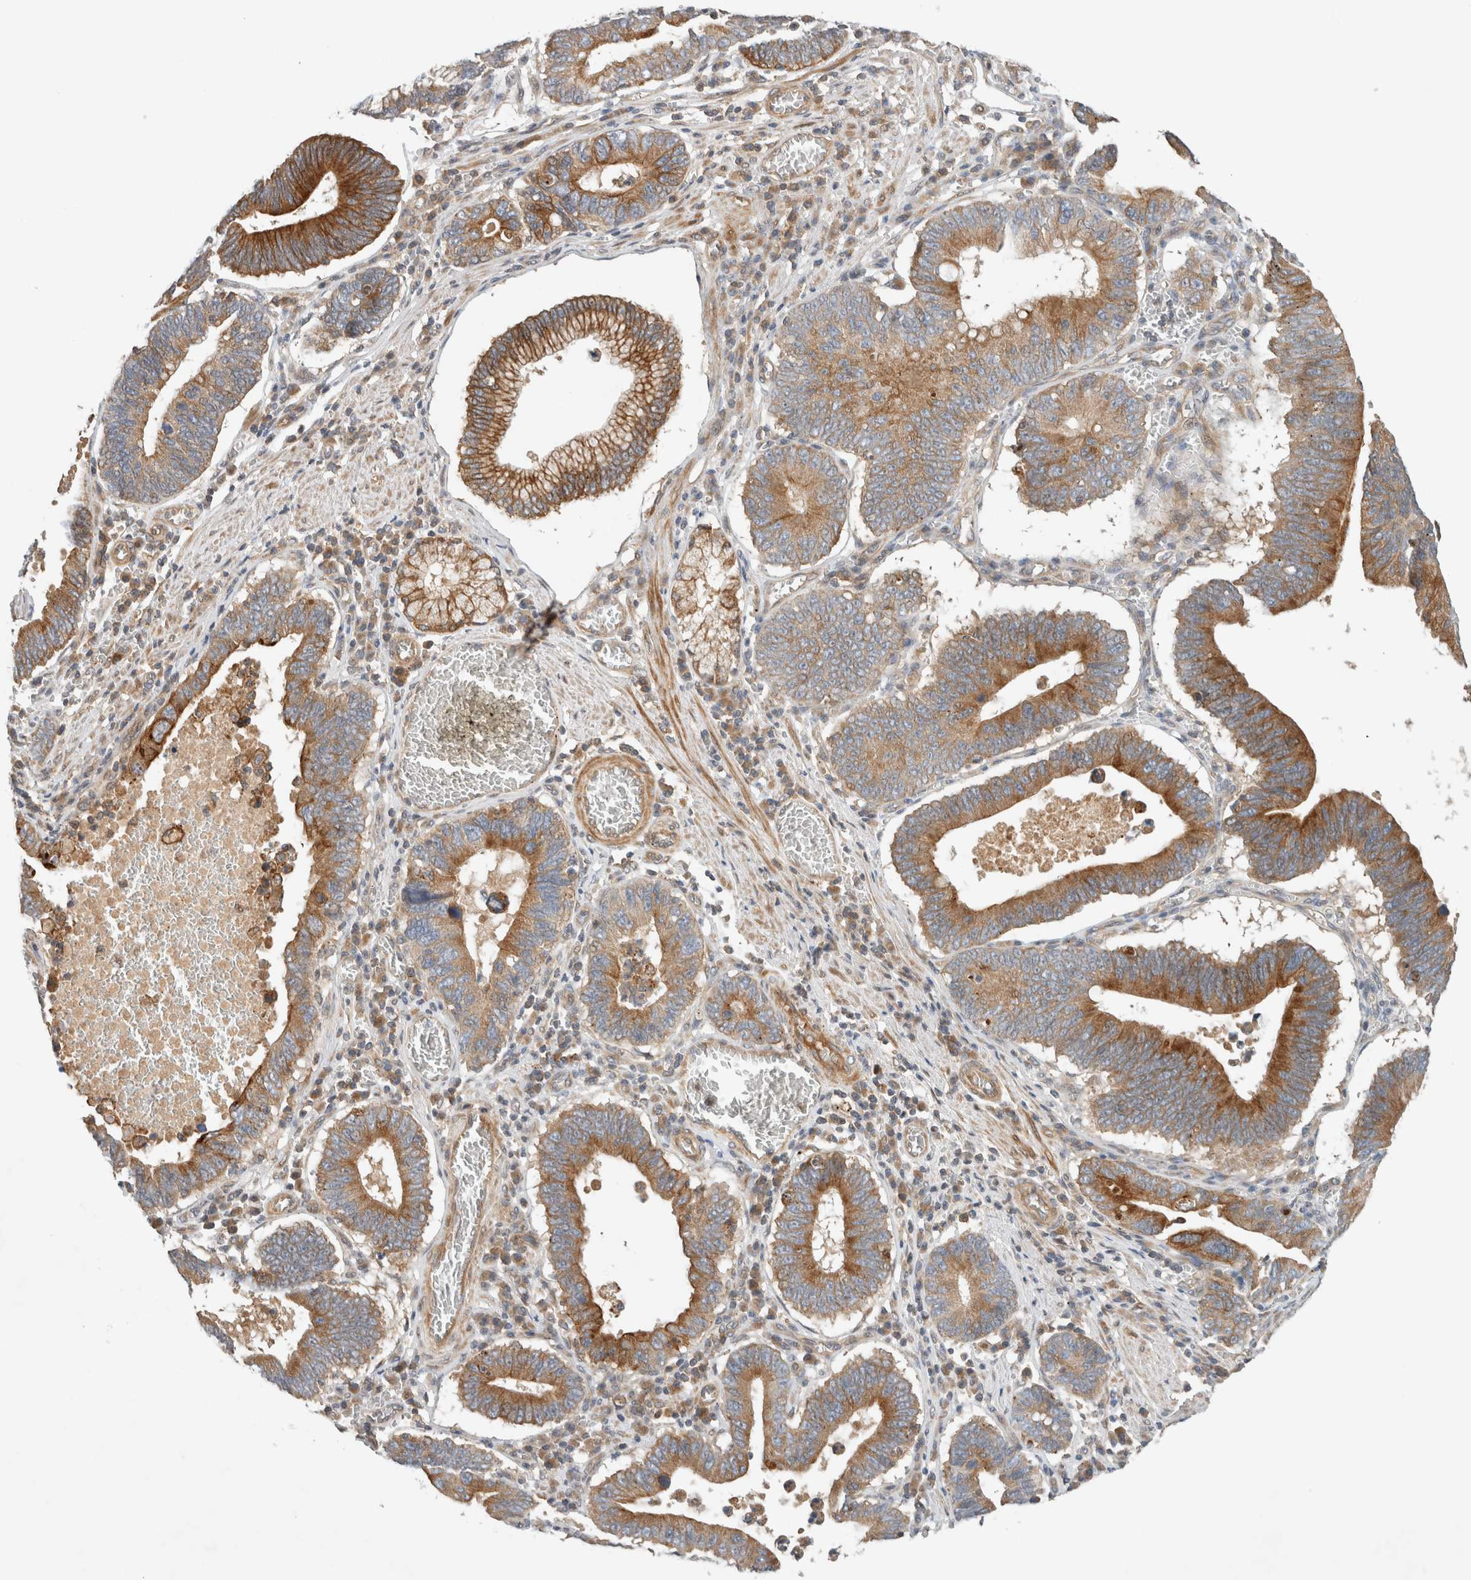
{"staining": {"intensity": "moderate", "quantity": "25%-75%", "location": "cytoplasmic/membranous"}, "tissue": "stomach cancer", "cell_type": "Tumor cells", "image_type": "cancer", "snomed": [{"axis": "morphology", "description": "Adenocarcinoma, NOS"}, {"axis": "topography", "description": "Stomach"}, {"axis": "topography", "description": "Gastric cardia"}], "caption": "Protein staining by IHC displays moderate cytoplasmic/membranous expression in approximately 25%-75% of tumor cells in stomach cancer.", "gene": "ARMC9", "patient": {"sex": "male", "age": 59}}